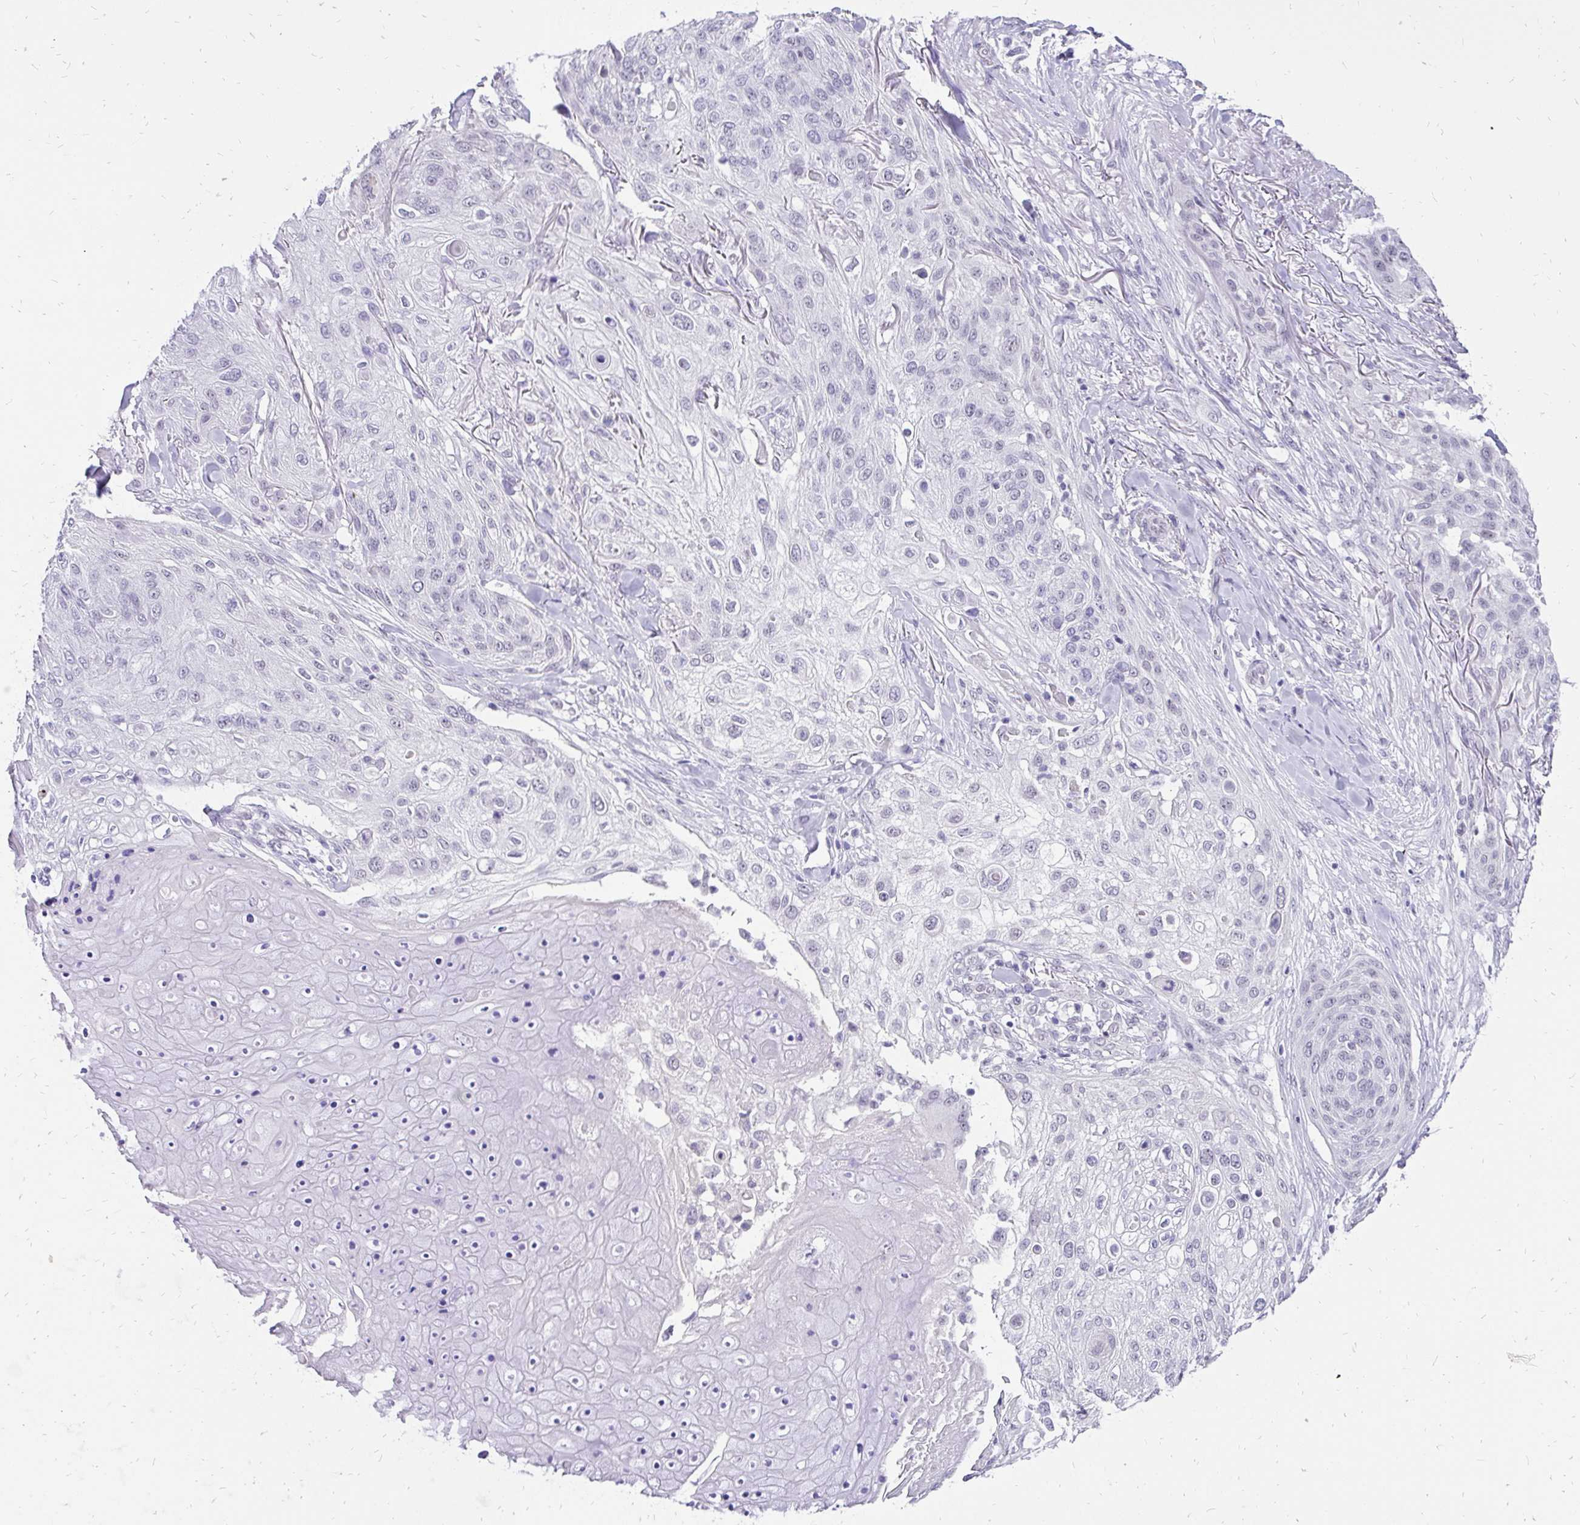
{"staining": {"intensity": "negative", "quantity": "none", "location": "none"}, "tissue": "skin cancer", "cell_type": "Tumor cells", "image_type": "cancer", "snomed": [{"axis": "morphology", "description": "Squamous cell carcinoma, NOS"}, {"axis": "topography", "description": "Skin"}], "caption": "This is an IHC micrograph of skin squamous cell carcinoma. There is no staining in tumor cells.", "gene": "ZNF860", "patient": {"sex": "female", "age": 87}}